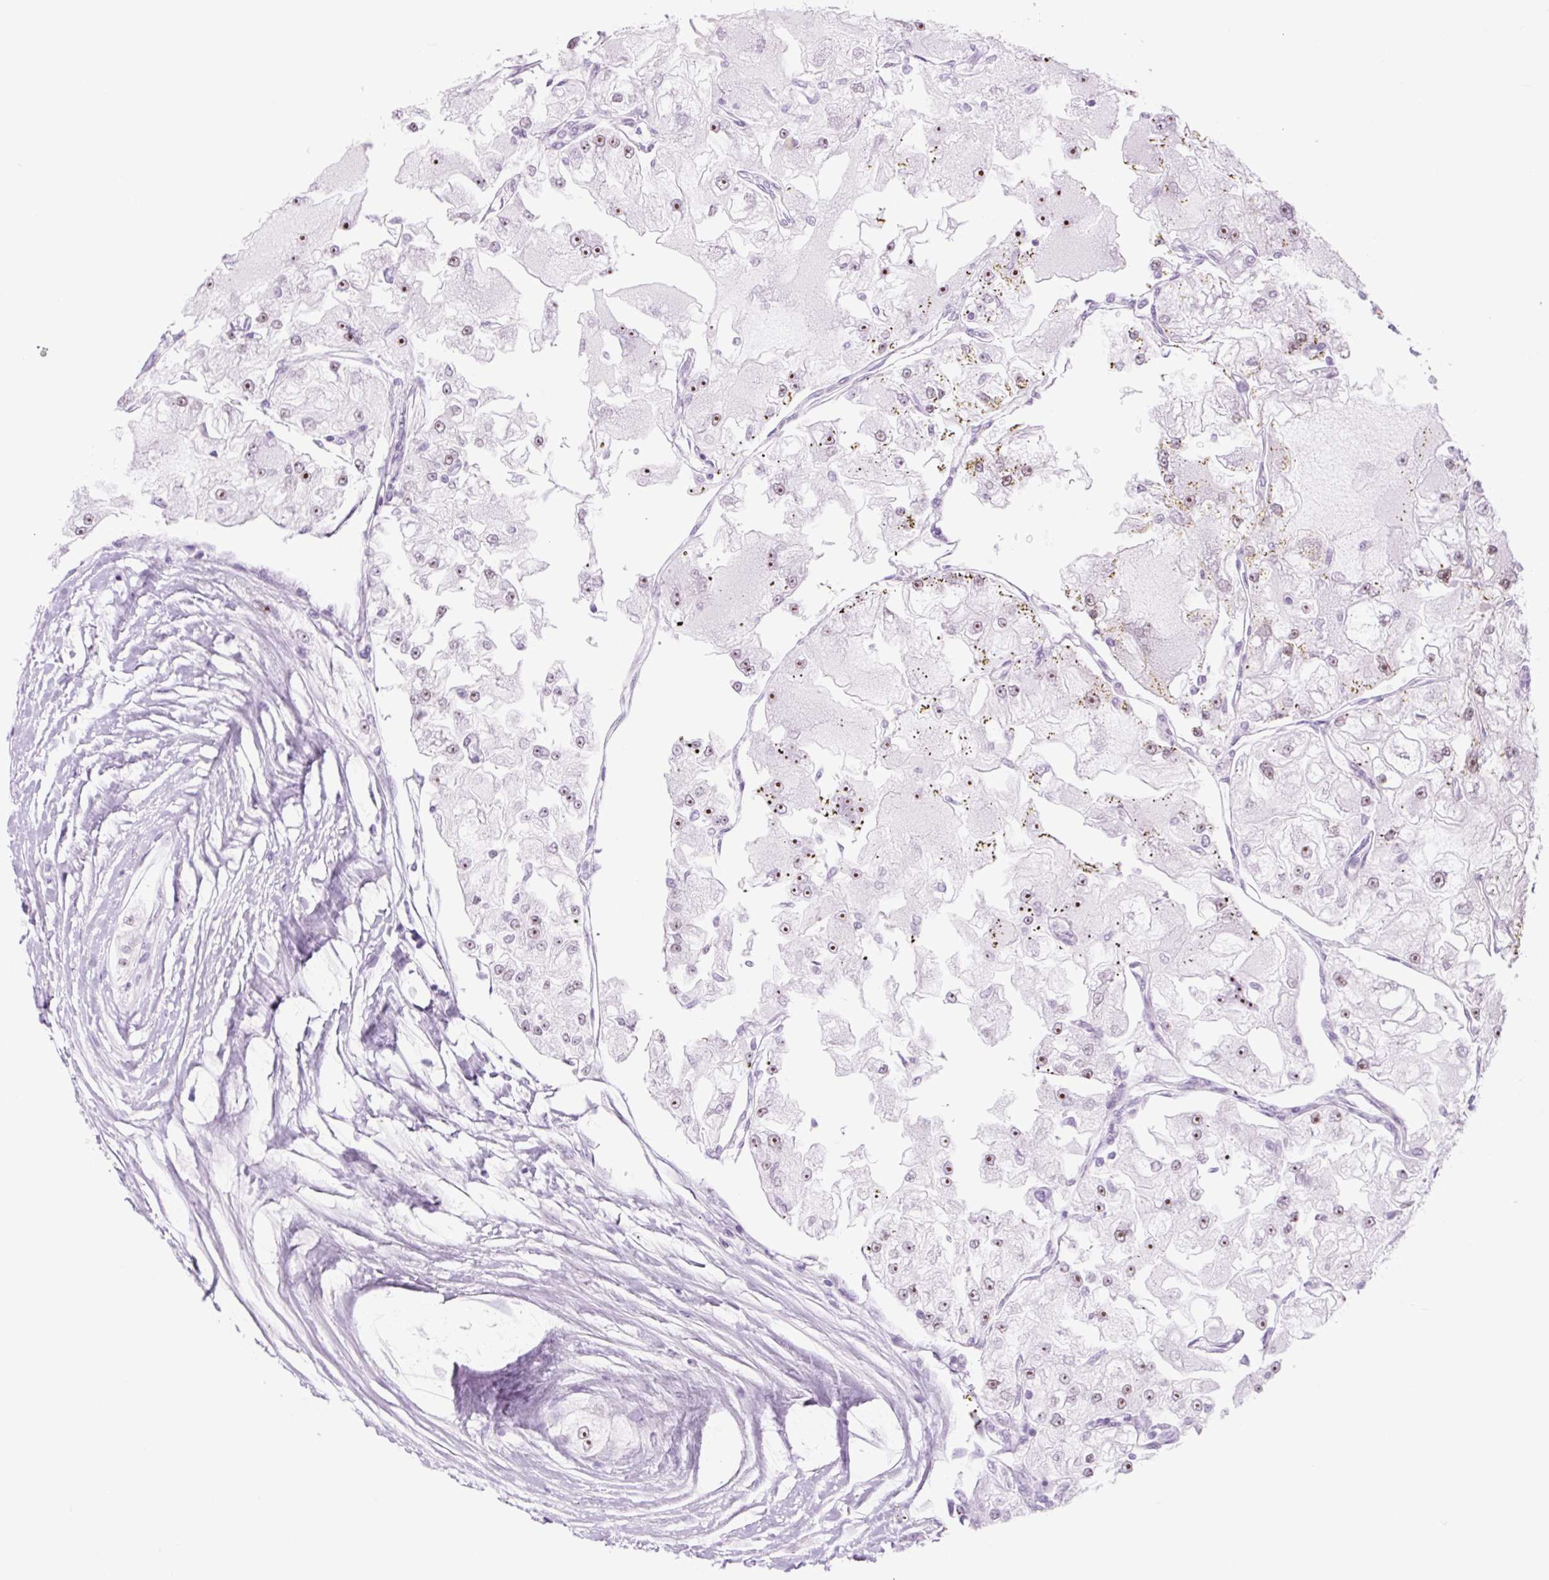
{"staining": {"intensity": "moderate", "quantity": ">75%", "location": "nuclear"}, "tissue": "renal cancer", "cell_type": "Tumor cells", "image_type": "cancer", "snomed": [{"axis": "morphology", "description": "Adenocarcinoma, NOS"}, {"axis": "topography", "description": "Kidney"}], "caption": "A medium amount of moderate nuclear expression is appreciated in about >75% of tumor cells in adenocarcinoma (renal) tissue. (DAB = brown stain, brightfield microscopy at high magnification).", "gene": "RRS1", "patient": {"sex": "female", "age": 72}}